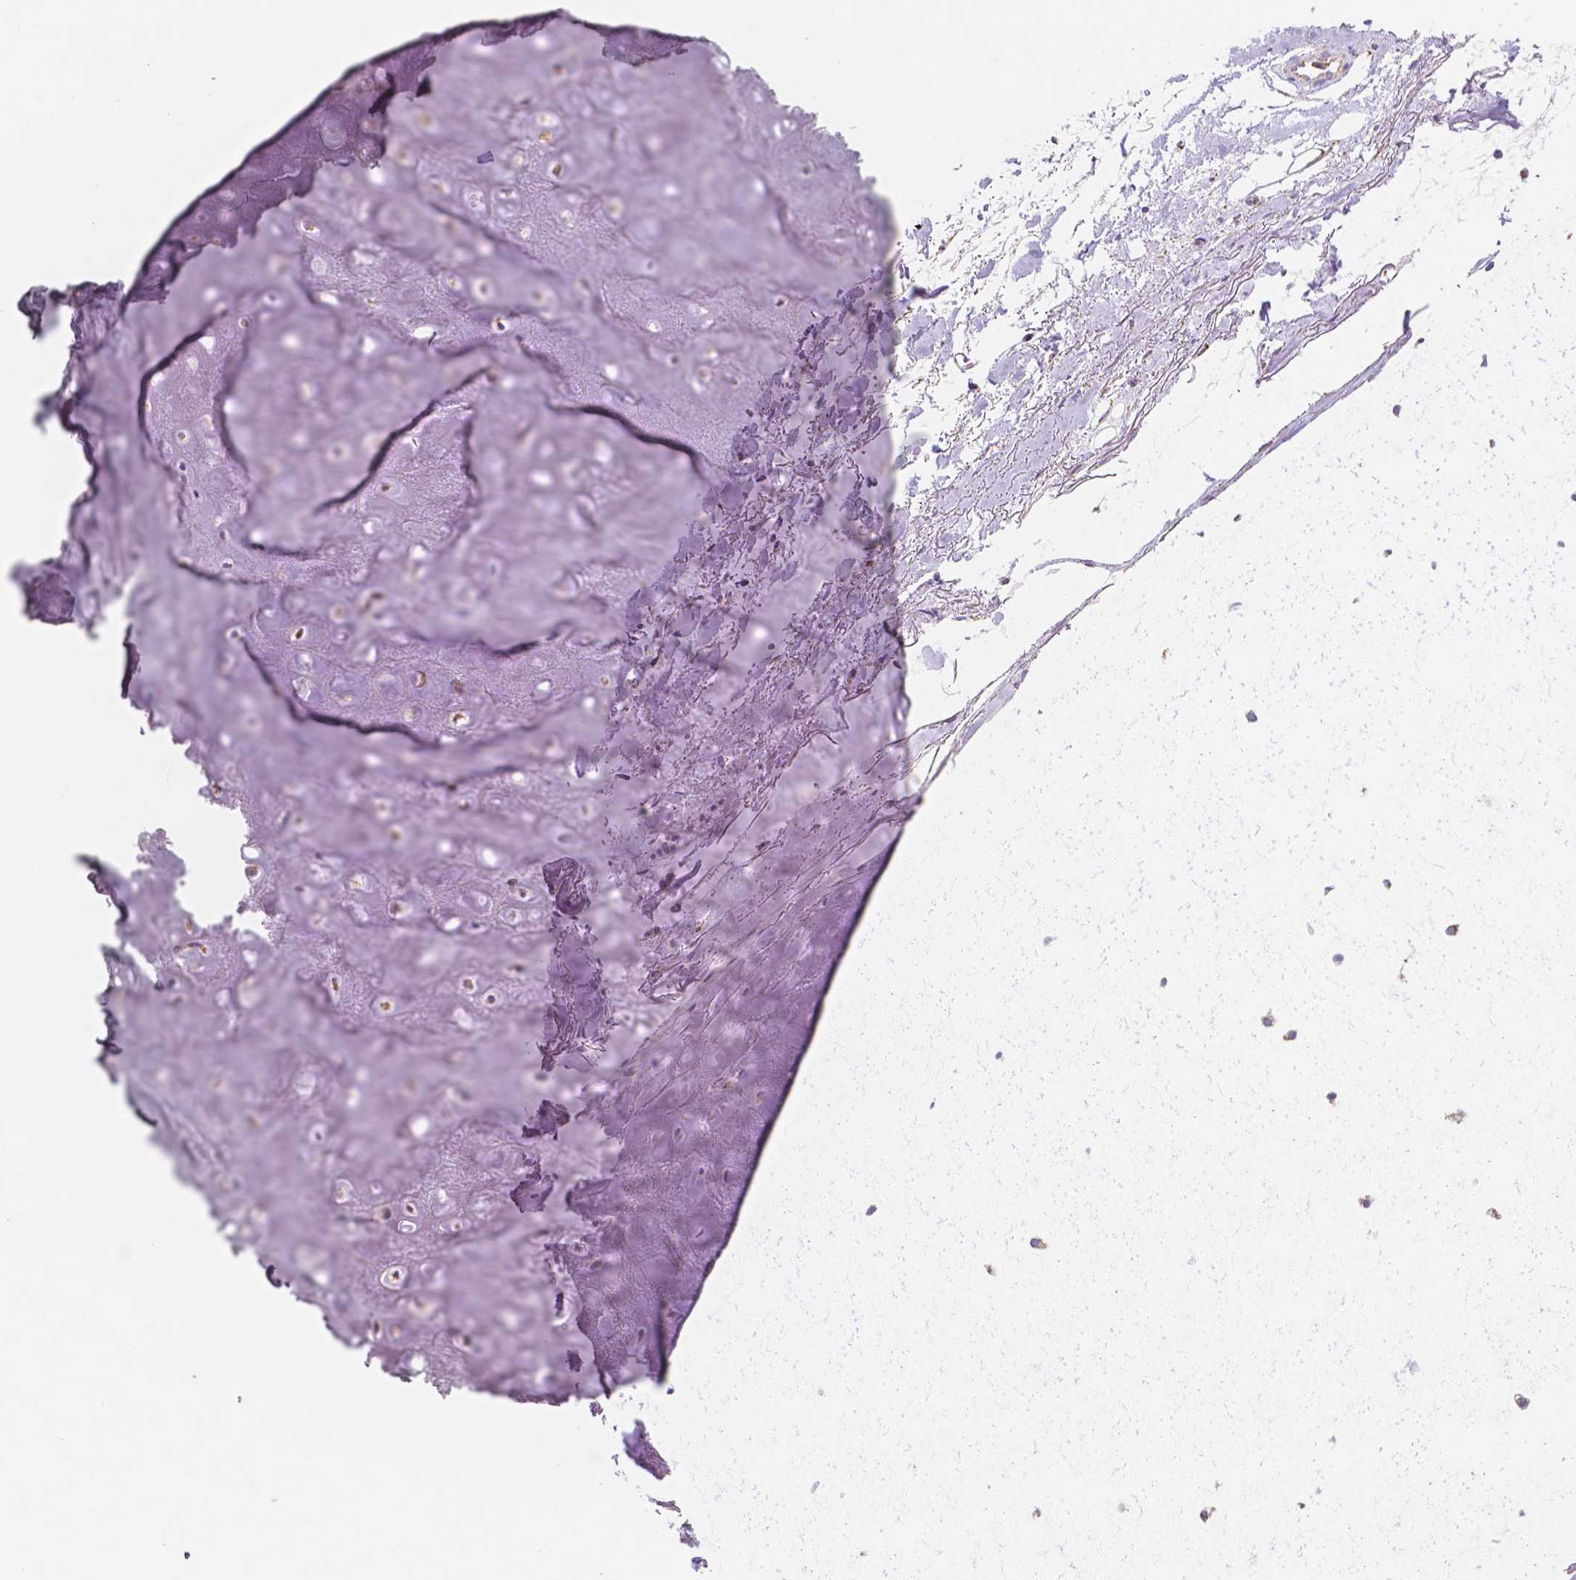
{"staining": {"intensity": "moderate", "quantity": ">75%", "location": "cytoplasmic/membranous"}, "tissue": "soft tissue", "cell_type": "Chondrocytes", "image_type": "normal", "snomed": [{"axis": "morphology", "description": "Normal tissue, NOS"}, {"axis": "topography", "description": "Cartilage tissue"}], "caption": "An immunohistochemistry image of benign tissue is shown. Protein staining in brown highlights moderate cytoplasmic/membranous positivity in soft tissue within chondrocytes. (DAB = brown stain, brightfield microscopy at high magnification).", "gene": "SGTB", "patient": {"sex": "male", "age": 65}}